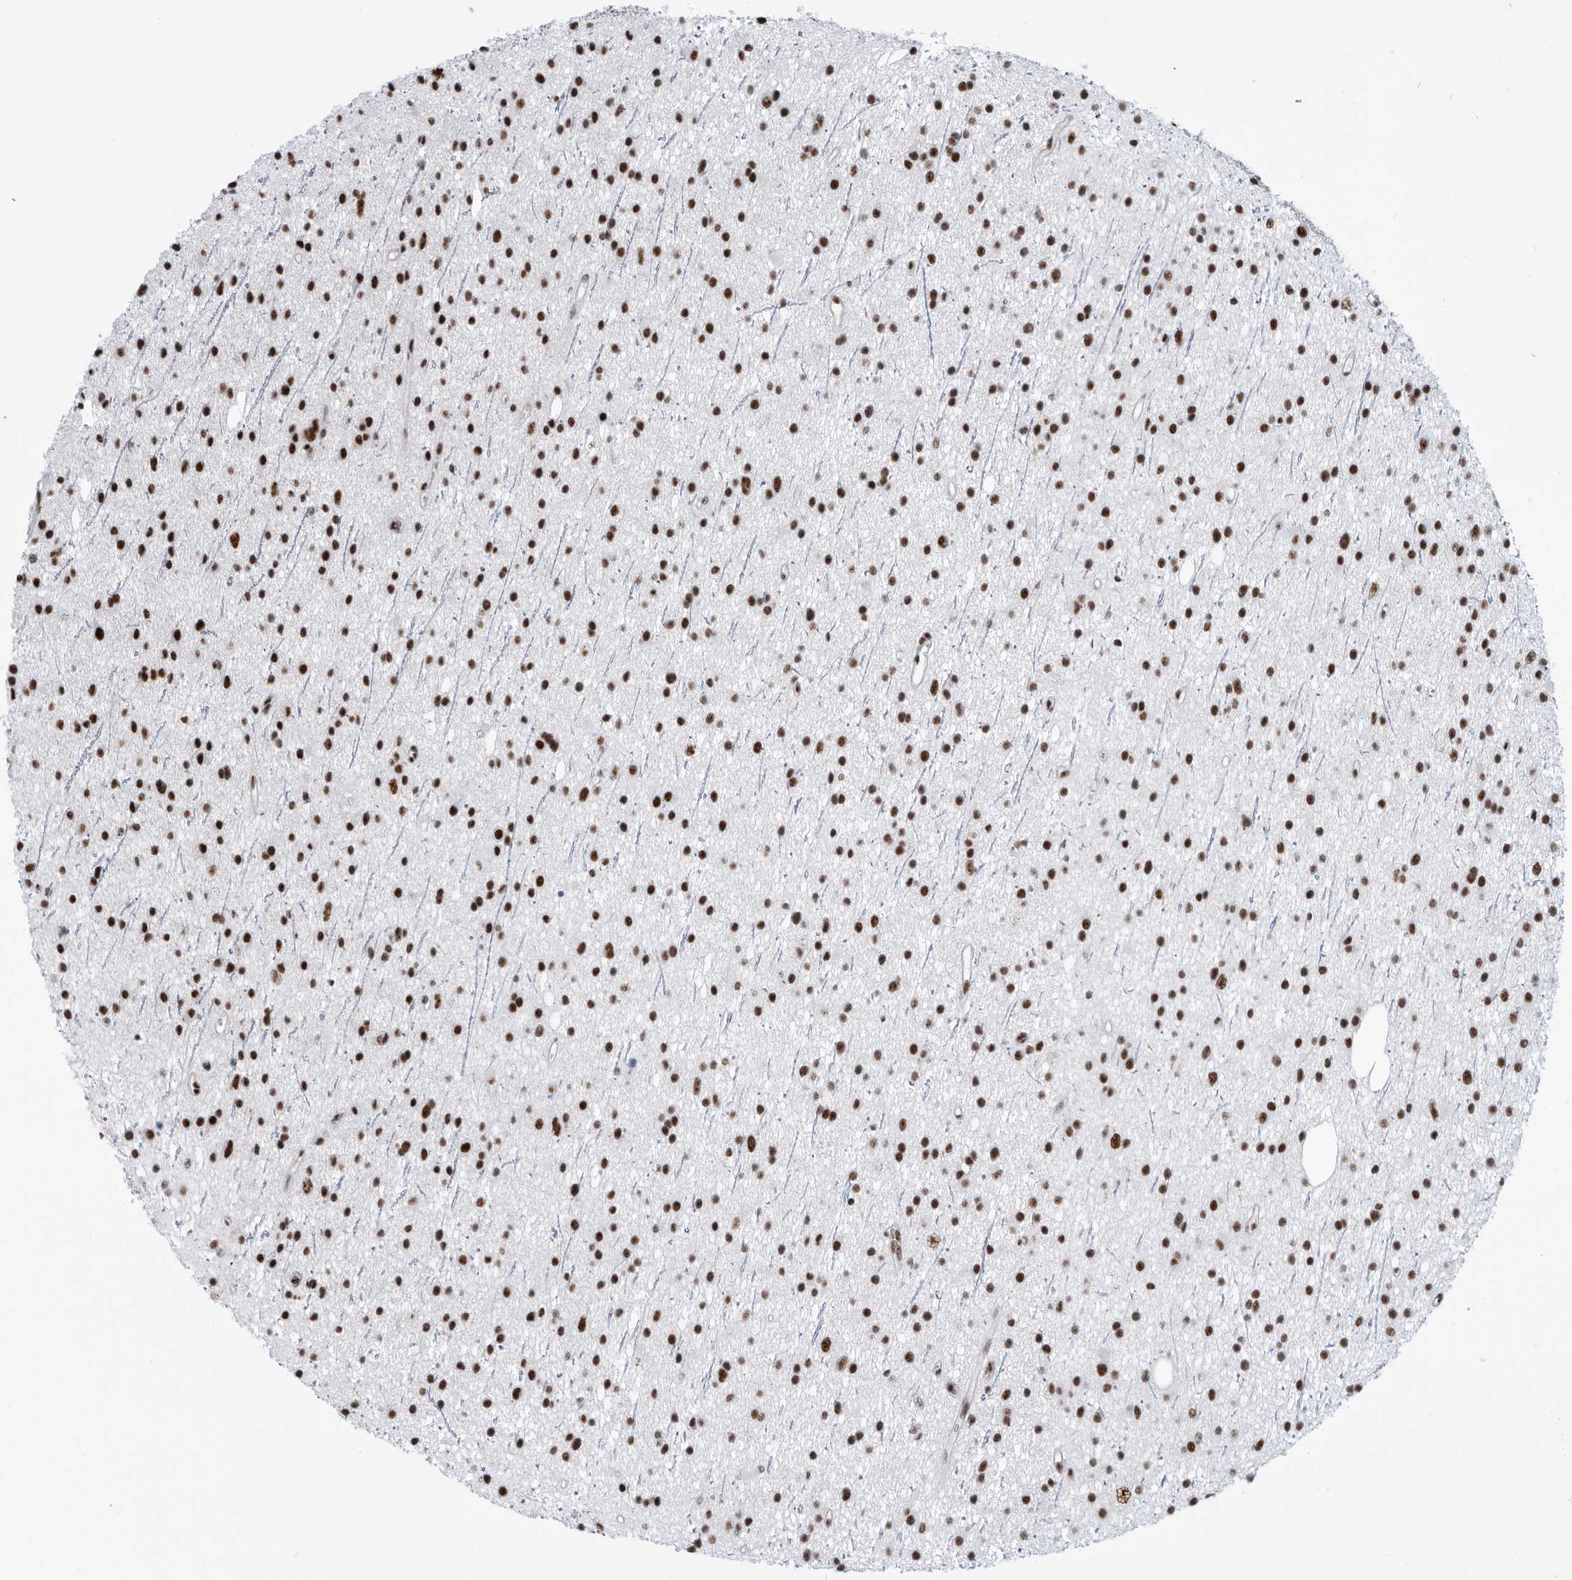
{"staining": {"intensity": "strong", "quantity": ">75%", "location": "nuclear"}, "tissue": "glioma", "cell_type": "Tumor cells", "image_type": "cancer", "snomed": [{"axis": "morphology", "description": "Glioma, malignant, Low grade"}, {"axis": "topography", "description": "Cerebral cortex"}], "caption": "A micrograph showing strong nuclear positivity in about >75% of tumor cells in glioma, as visualized by brown immunohistochemical staining.", "gene": "SF3A1", "patient": {"sex": "female", "age": 39}}